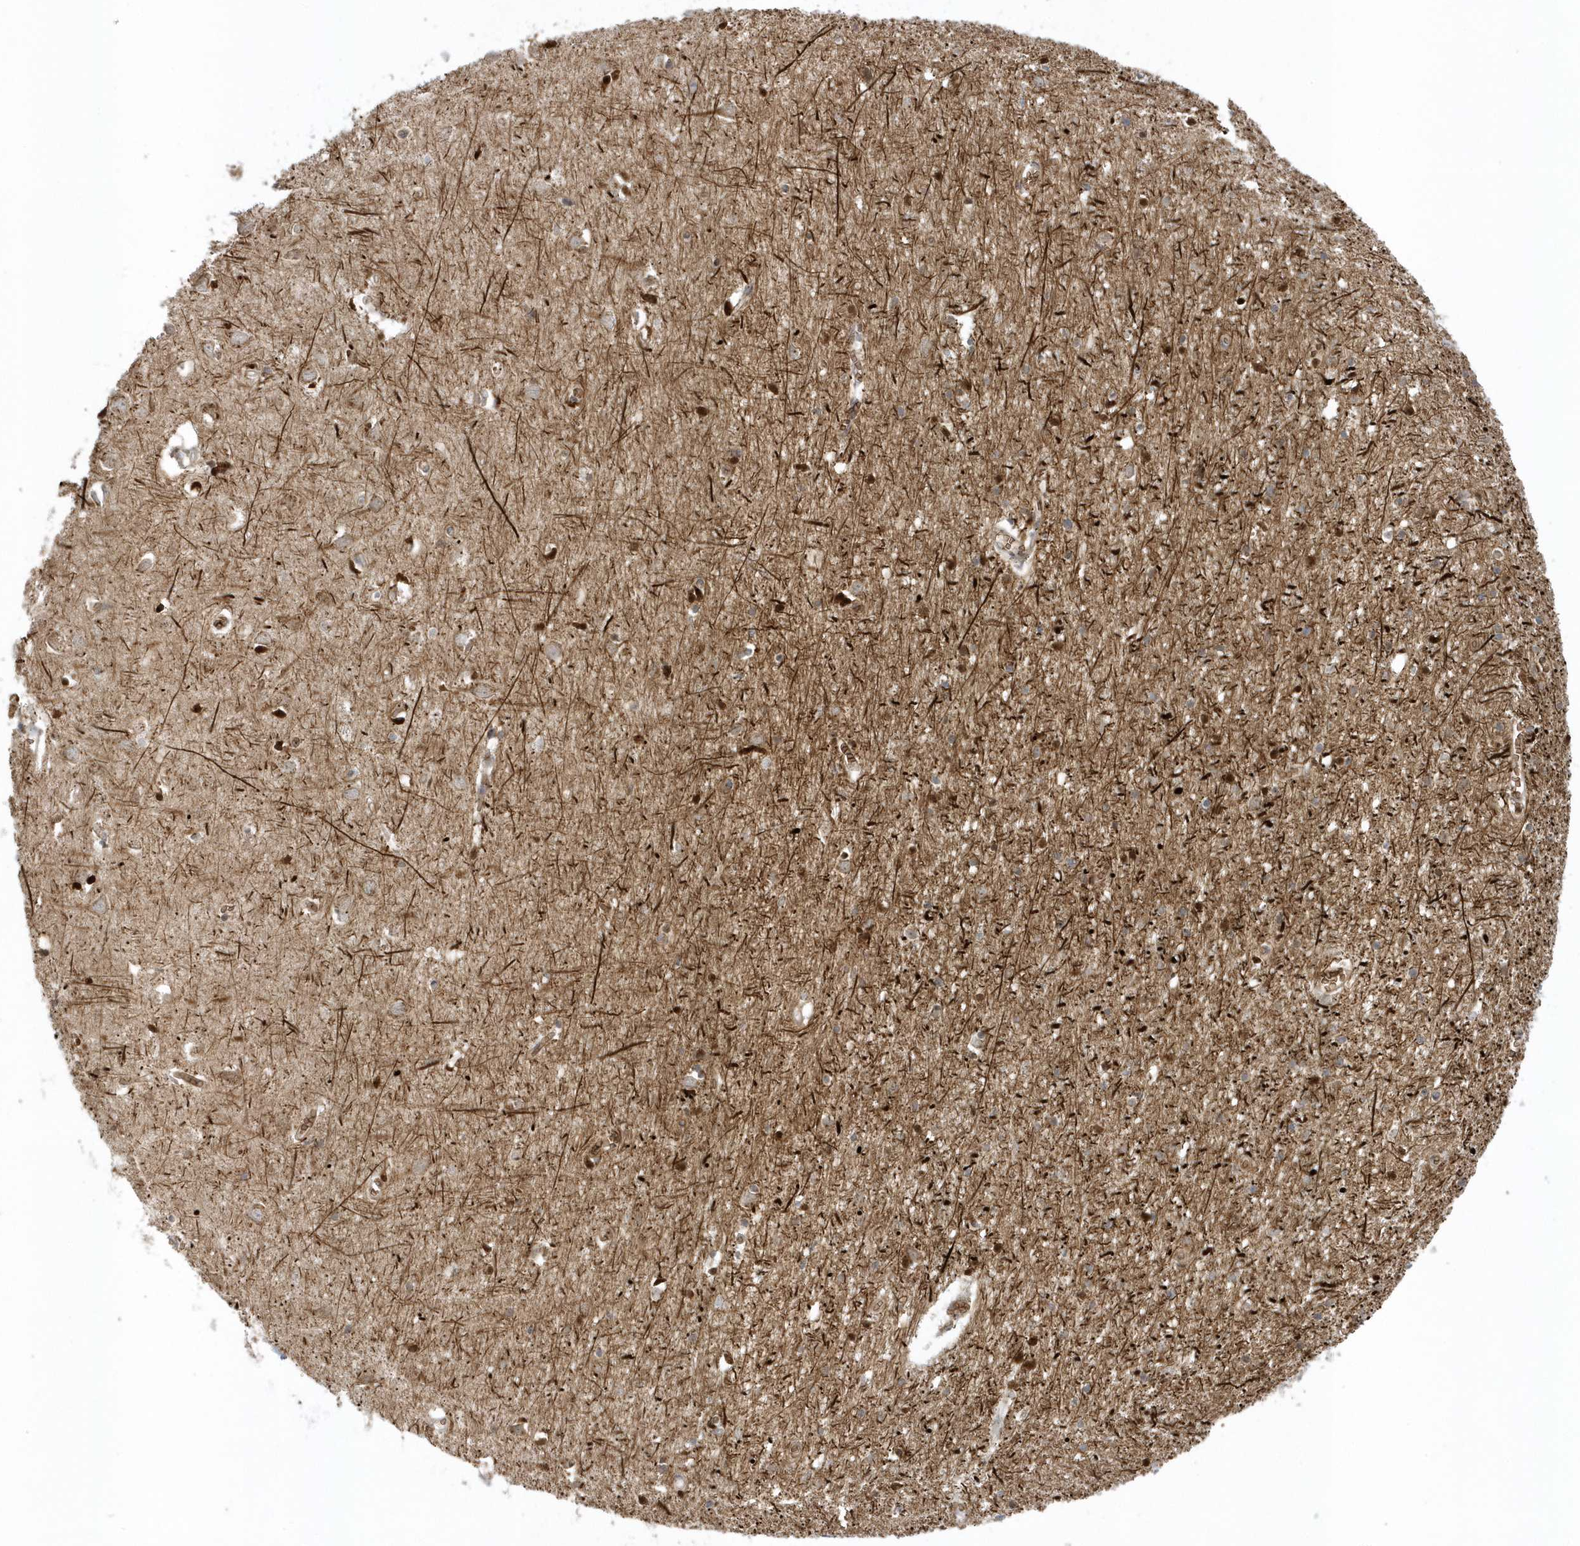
{"staining": {"intensity": "weak", "quantity": ">75%", "location": "cytoplasmic/membranous"}, "tissue": "cerebral cortex", "cell_type": "Endothelial cells", "image_type": "normal", "snomed": [{"axis": "morphology", "description": "Normal tissue, NOS"}, {"axis": "topography", "description": "Cerebral cortex"}], "caption": "Human cerebral cortex stained for a protein (brown) reveals weak cytoplasmic/membranous positive staining in approximately >75% of endothelial cells.", "gene": "RPP40", "patient": {"sex": "female", "age": 64}}